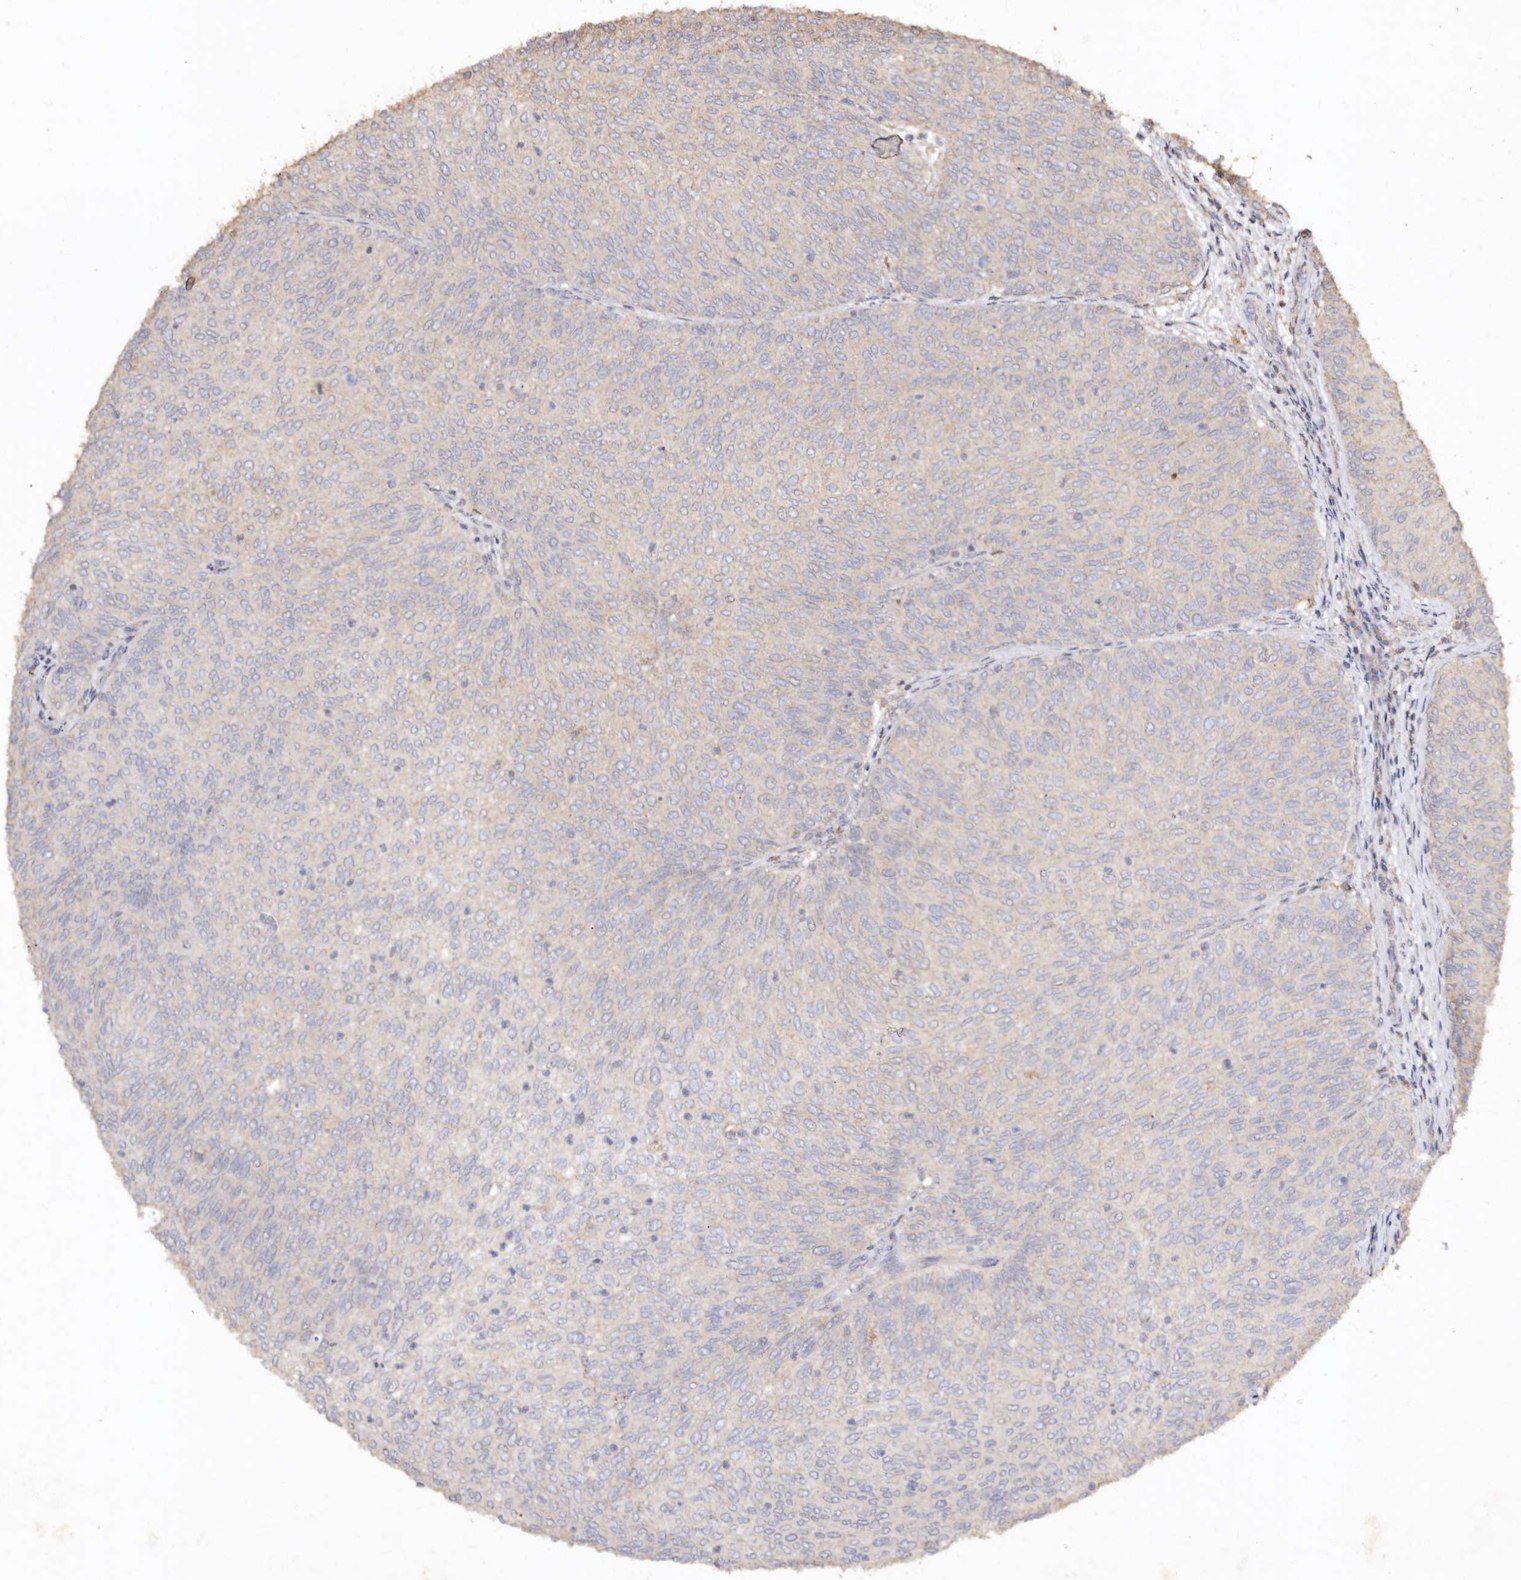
{"staining": {"intensity": "negative", "quantity": "none", "location": "none"}, "tissue": "urothelial cancer", "cell_type": "Tumor cells", "image_type": "cancer", "snomed": [{"axis": "morphology", "description": "Urothelial carcinoma, Low grade"}, {"axis": "topography", "description": "Urinary bladder"}], "caption": "The micrograph demonstrates no significant staining in tumor cells of urothelial cancer.", "gene": "FARS2", "patient": {"sex": "female", "age": 79}}